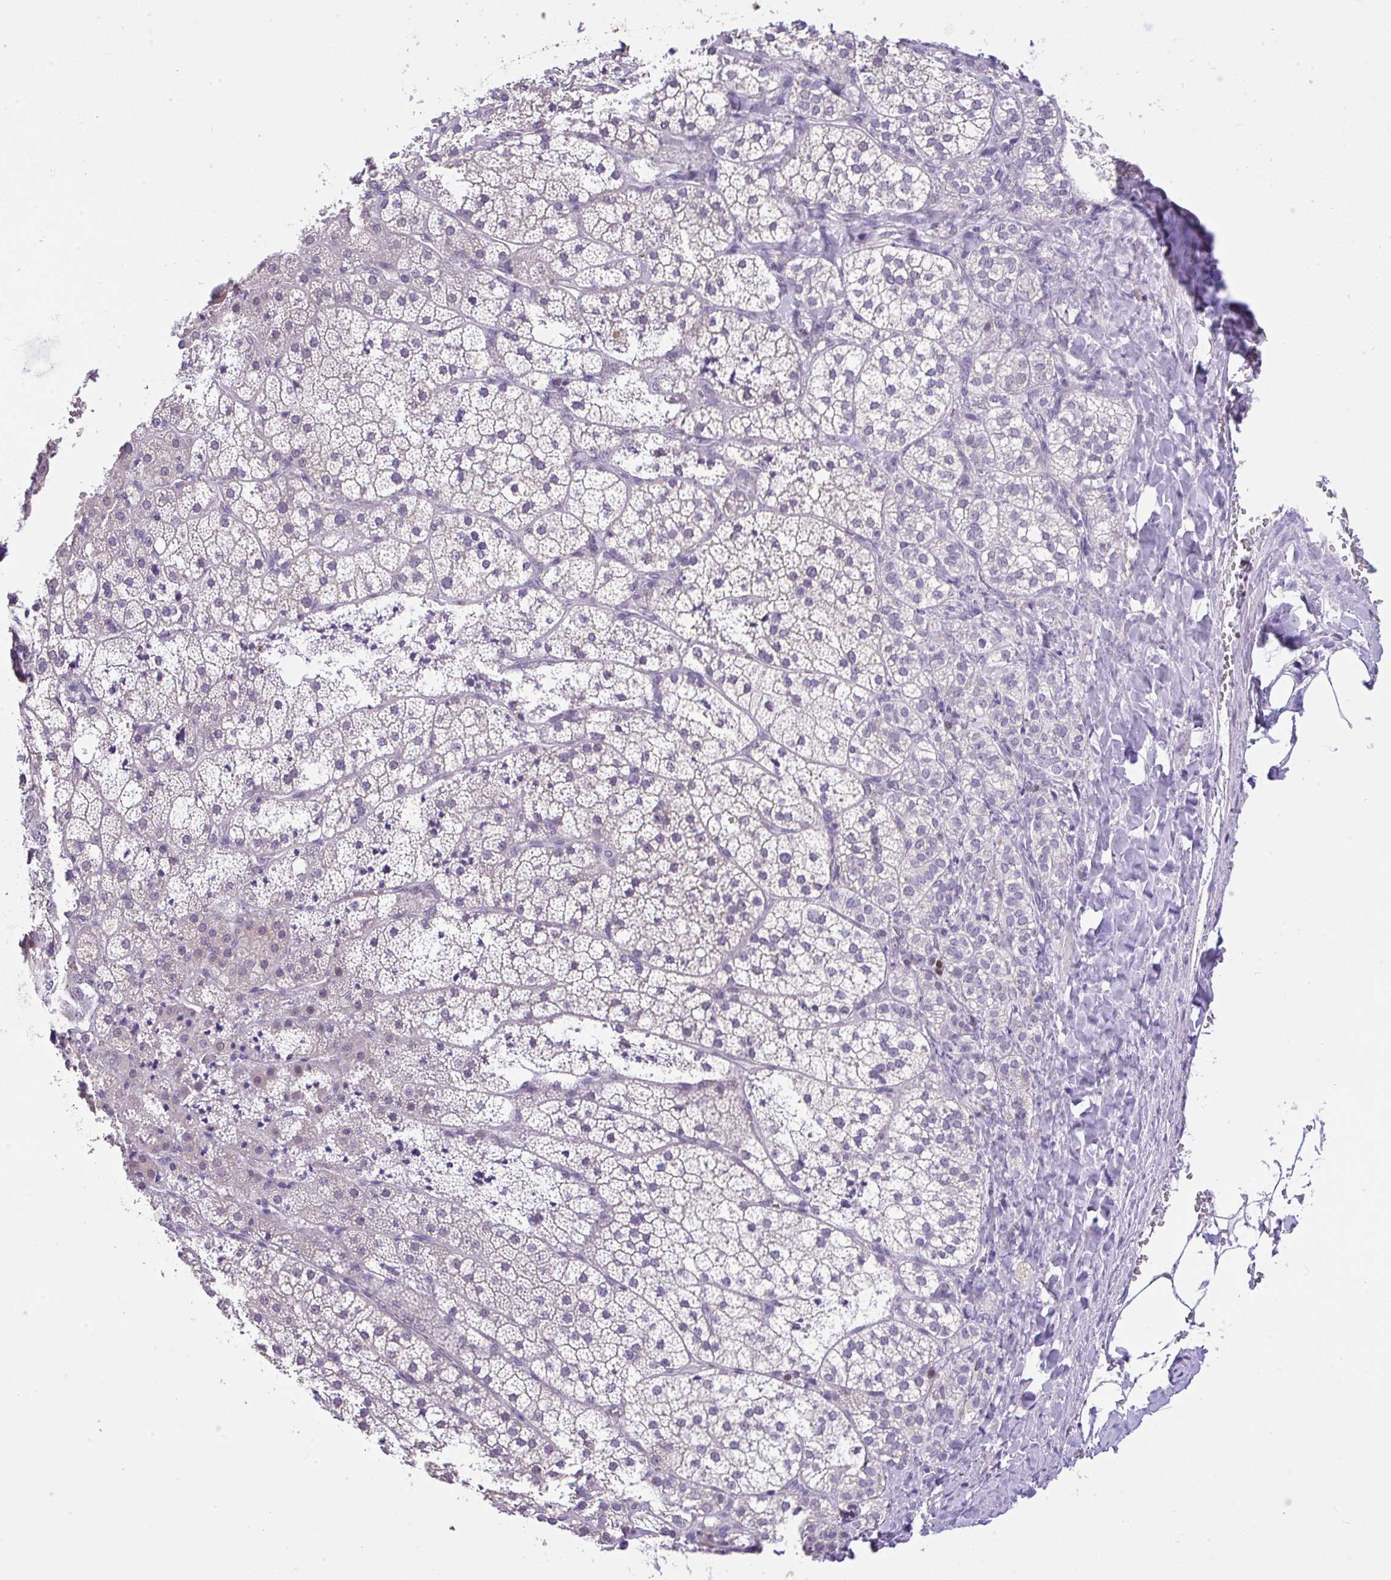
{"staining": {"intensity": "negative", "quantity": "none", "location": "none"}, "tissue": "adrenal gland", "cell_type": "Glandular cells", "image_type": "normal", "snomed": [{"axis": "morphology", "description": "Normal tissue, NOS"}, {"axis": "topography", "description": "Adrenal gland"}], "caption": "Histopathology image shows no protein expression in glandular cells of unremarkable adrenal gland. Brightfield microscopy of IHC stained with DAB (3,3'-diaminobenzidine) (brown) and hematoxylin (blue), captured at high magnification.", "gene": "CTU1", "patient": {"sex": "male", "age": 53}}